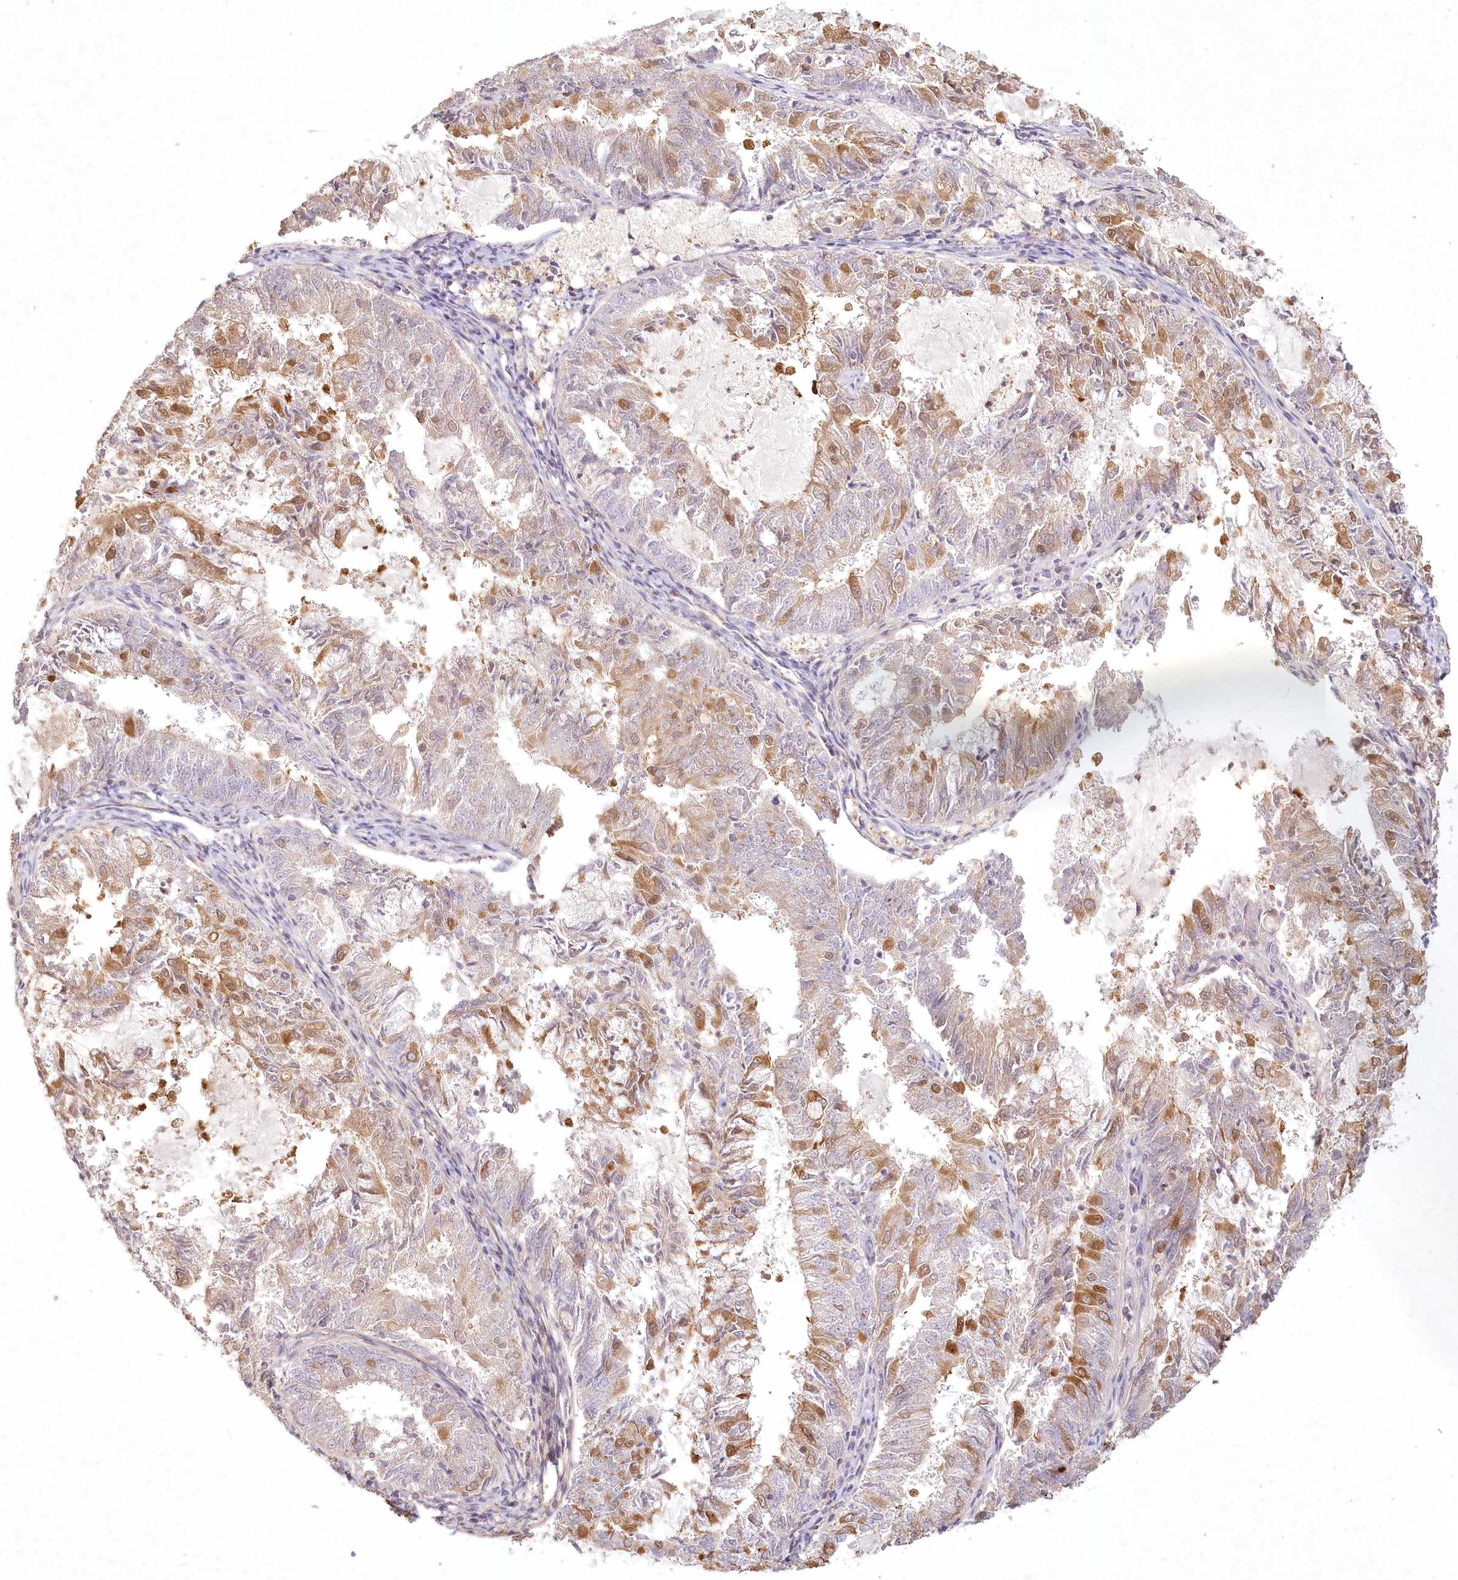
{"staining": {"intensity": "moderate", "quantity": "<25%", "location": "cytoplasmic/membranous"}, "tissue": "endometrial cancer", "cell_type": "Tumor cells", "image_type": "cancer", "snomed": [{"axis": "morphology", "description": "Adenocarcinoma, NOS"}, {"axis": "topography", "description": "Endometrium"}], "caption": "High-magnification brightfield microscopy of endometrial cancer (adenocarcinoma) stained with DAB (3,3'-diaminobenzidine) (brown) and counterstained with hematoxylin (blue). tumor cells exhibit moderate cytoplasmic/membranous expression is appreciated in approximately<25% of cells. (DAB = brown stain, brightfield microscopy at high magnification).", "gene": "INPP4B", "patient": {"sex": "female", "age": 57}}